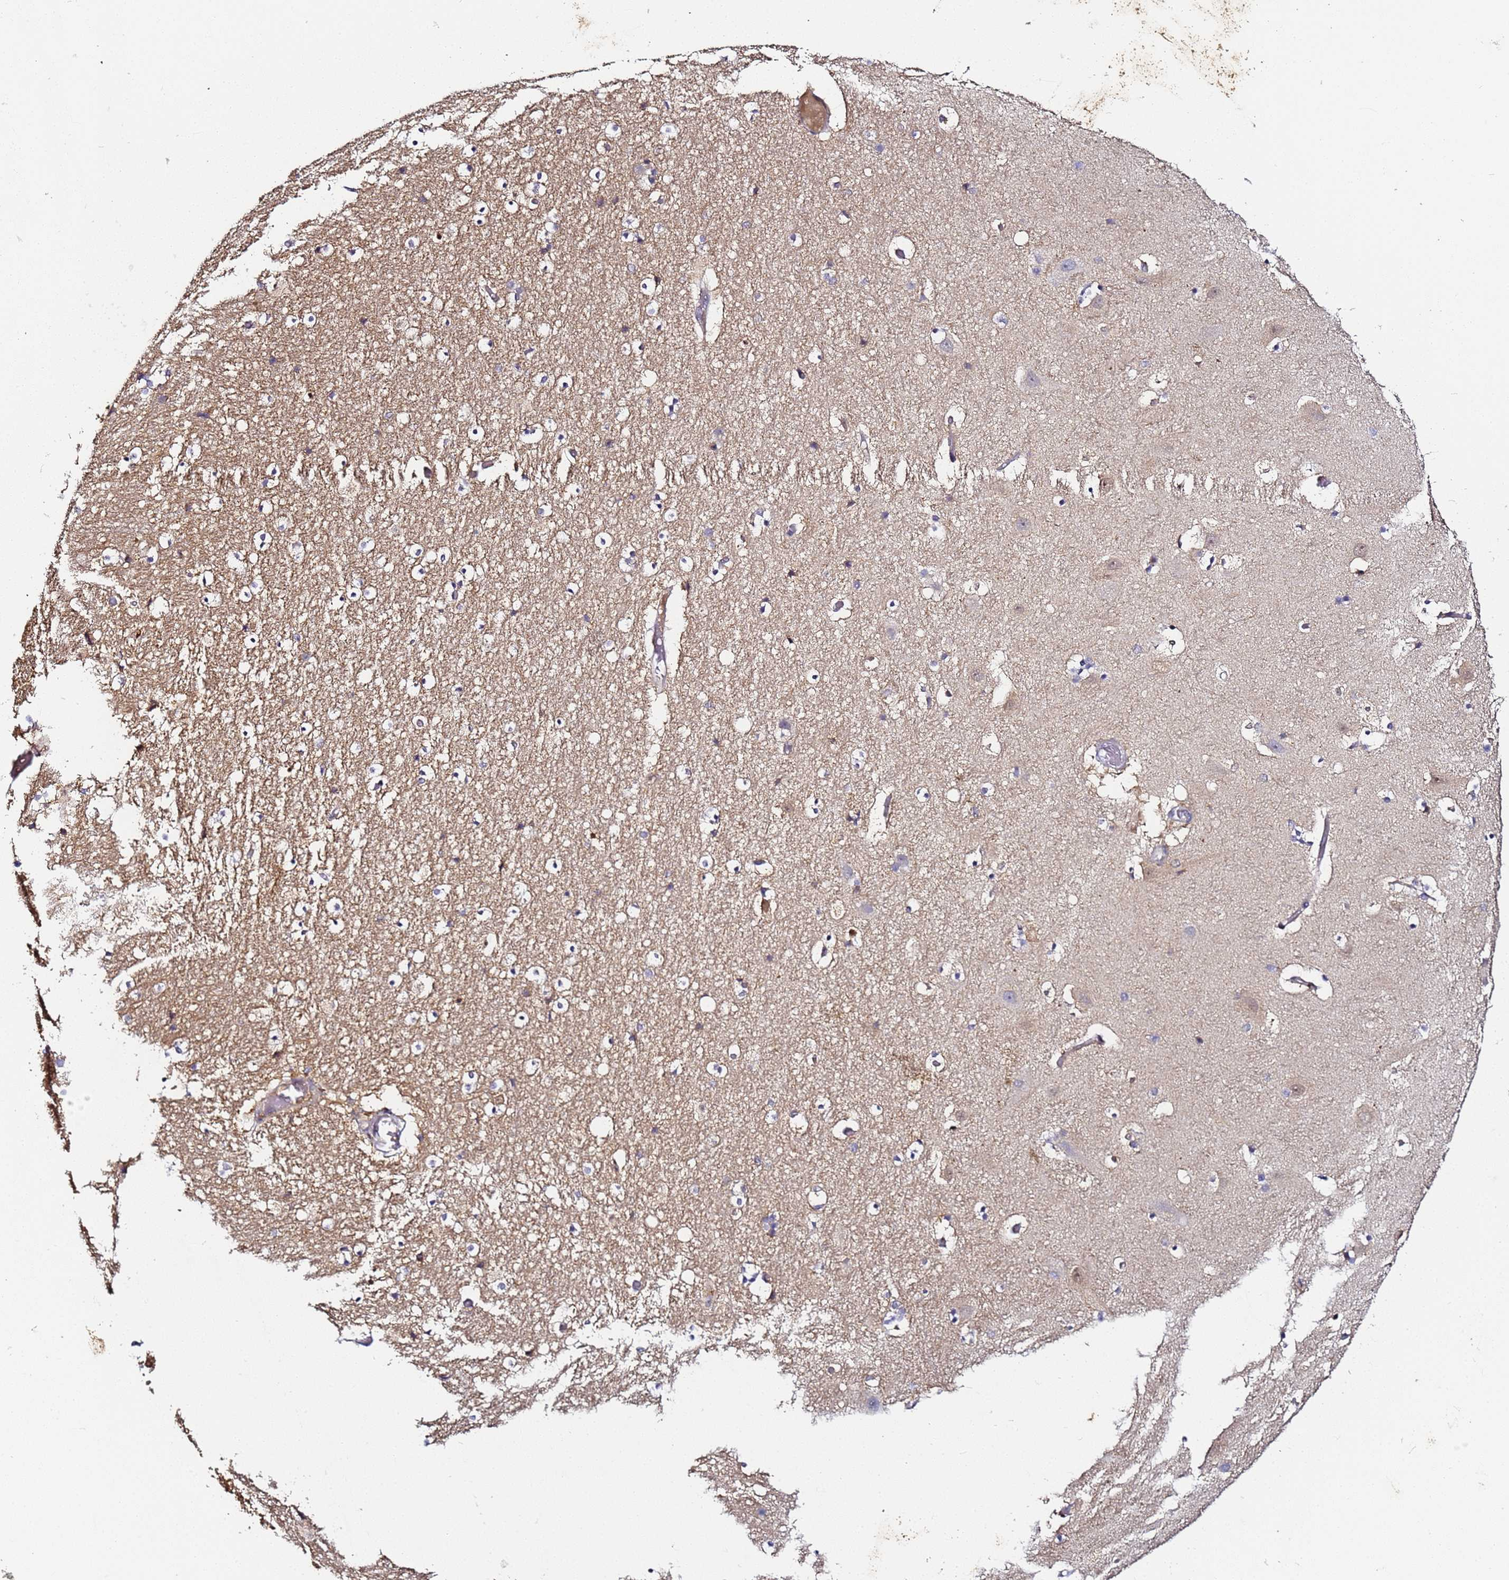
{"staining": {"intensity": "negative", "quantity": "none", "location": "none"}, "tissue": "hippocampus", "cell_type": "Glial cells", "image_type": "normal", "snomed": [{"axis": "morphology", "description": "Normal tissue, NOS"}, {"axis": "topography", "description": "Hippocampus"}], "caption": "Hippocampus stained for a protein using immunohistochemistry exhibits no positivity glial cells.", "gene": "LRRC69", "patient": {"sex": "female", "age": 52}}